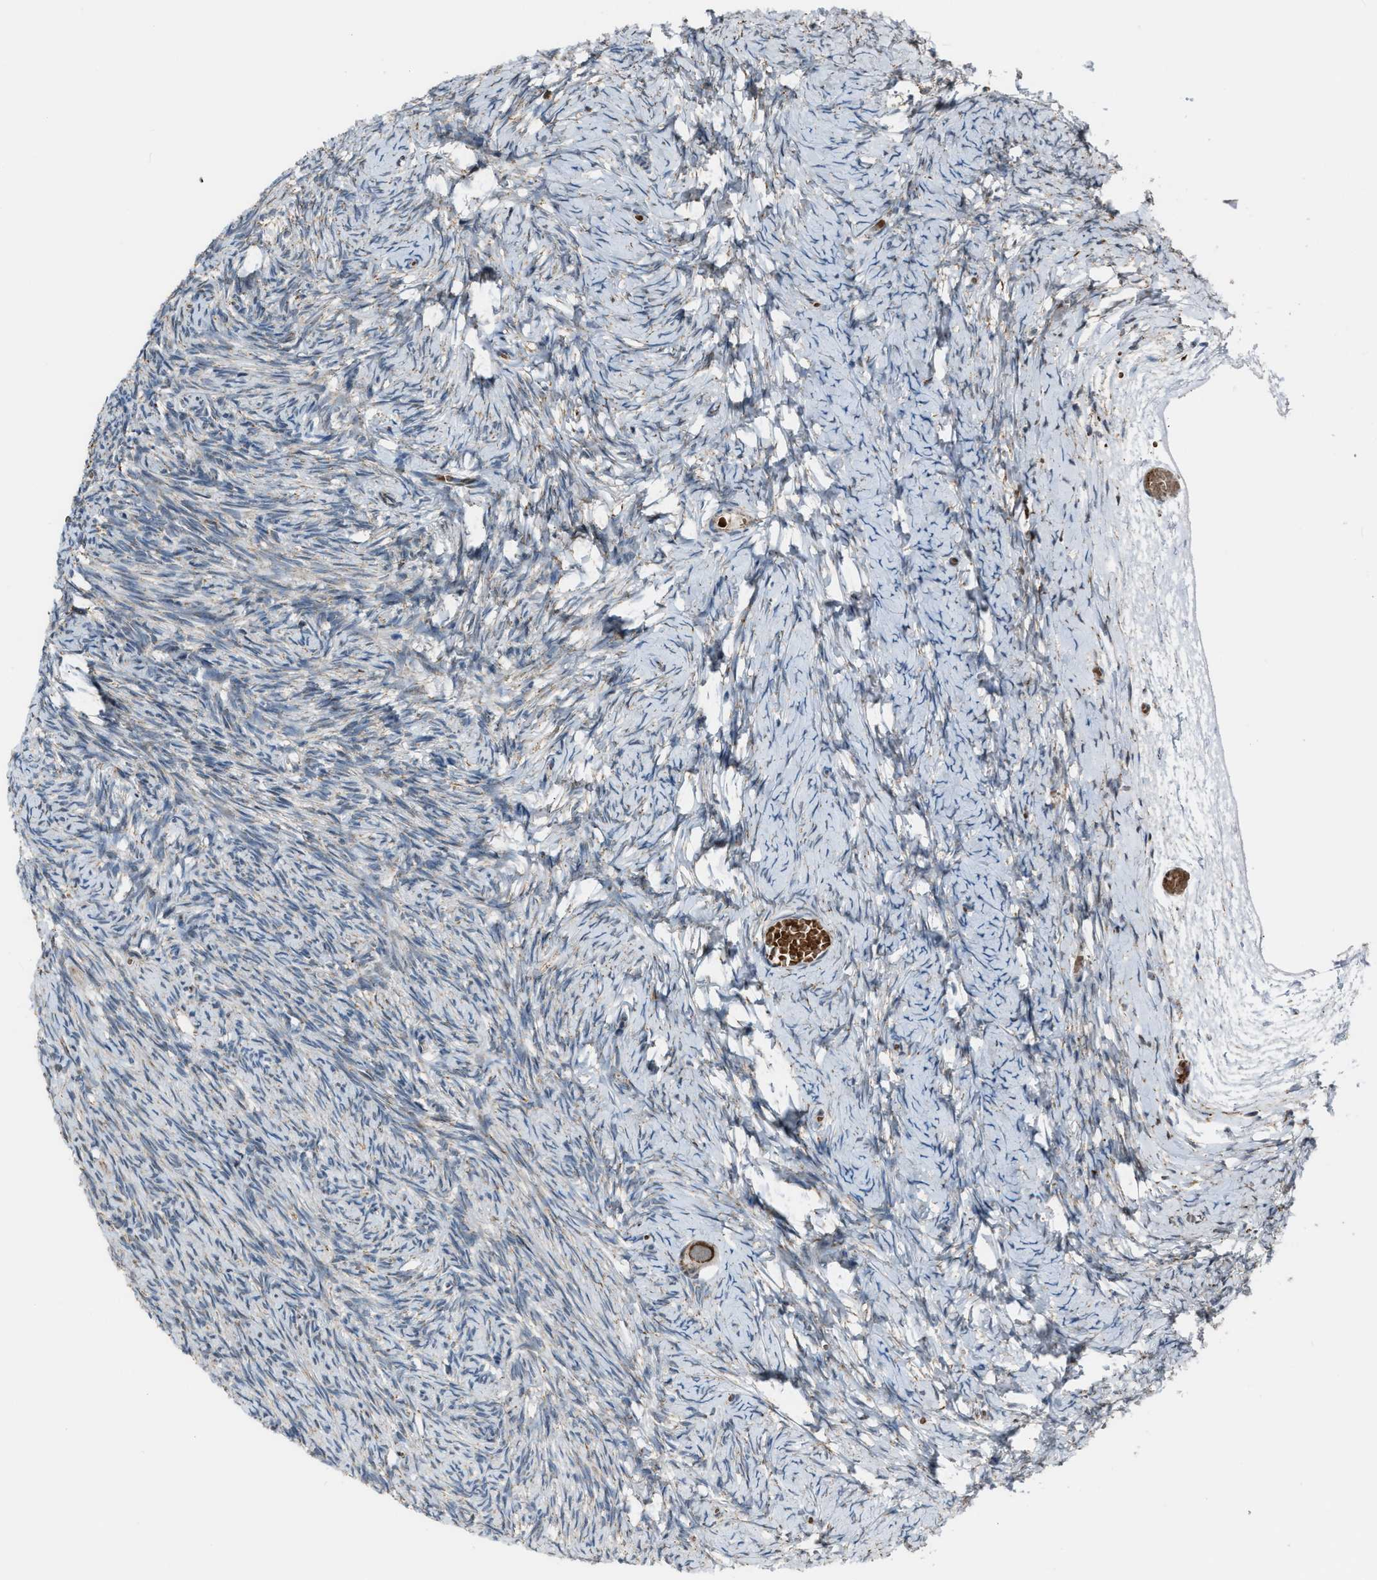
{"staining": {"intensity": "strong", "quantity": ">75%", "location": "cytoplasmic/membranous"}, "tissue": "ovary", "cell_type": "Follicle cells", "image_type": "normal", "snomed": [{"axis": "morphology", "description": "Normal tissue, NOS"}, {"axis": "topography", "description": "Ovary"}], "caption": "Protein staining of unremarkable ovary shows strong cytoplasmic/membranous positivity in approximately >75% of follicle cells.", "gene": "CHN2", "patient": {"sex": "female", "age": 27}}